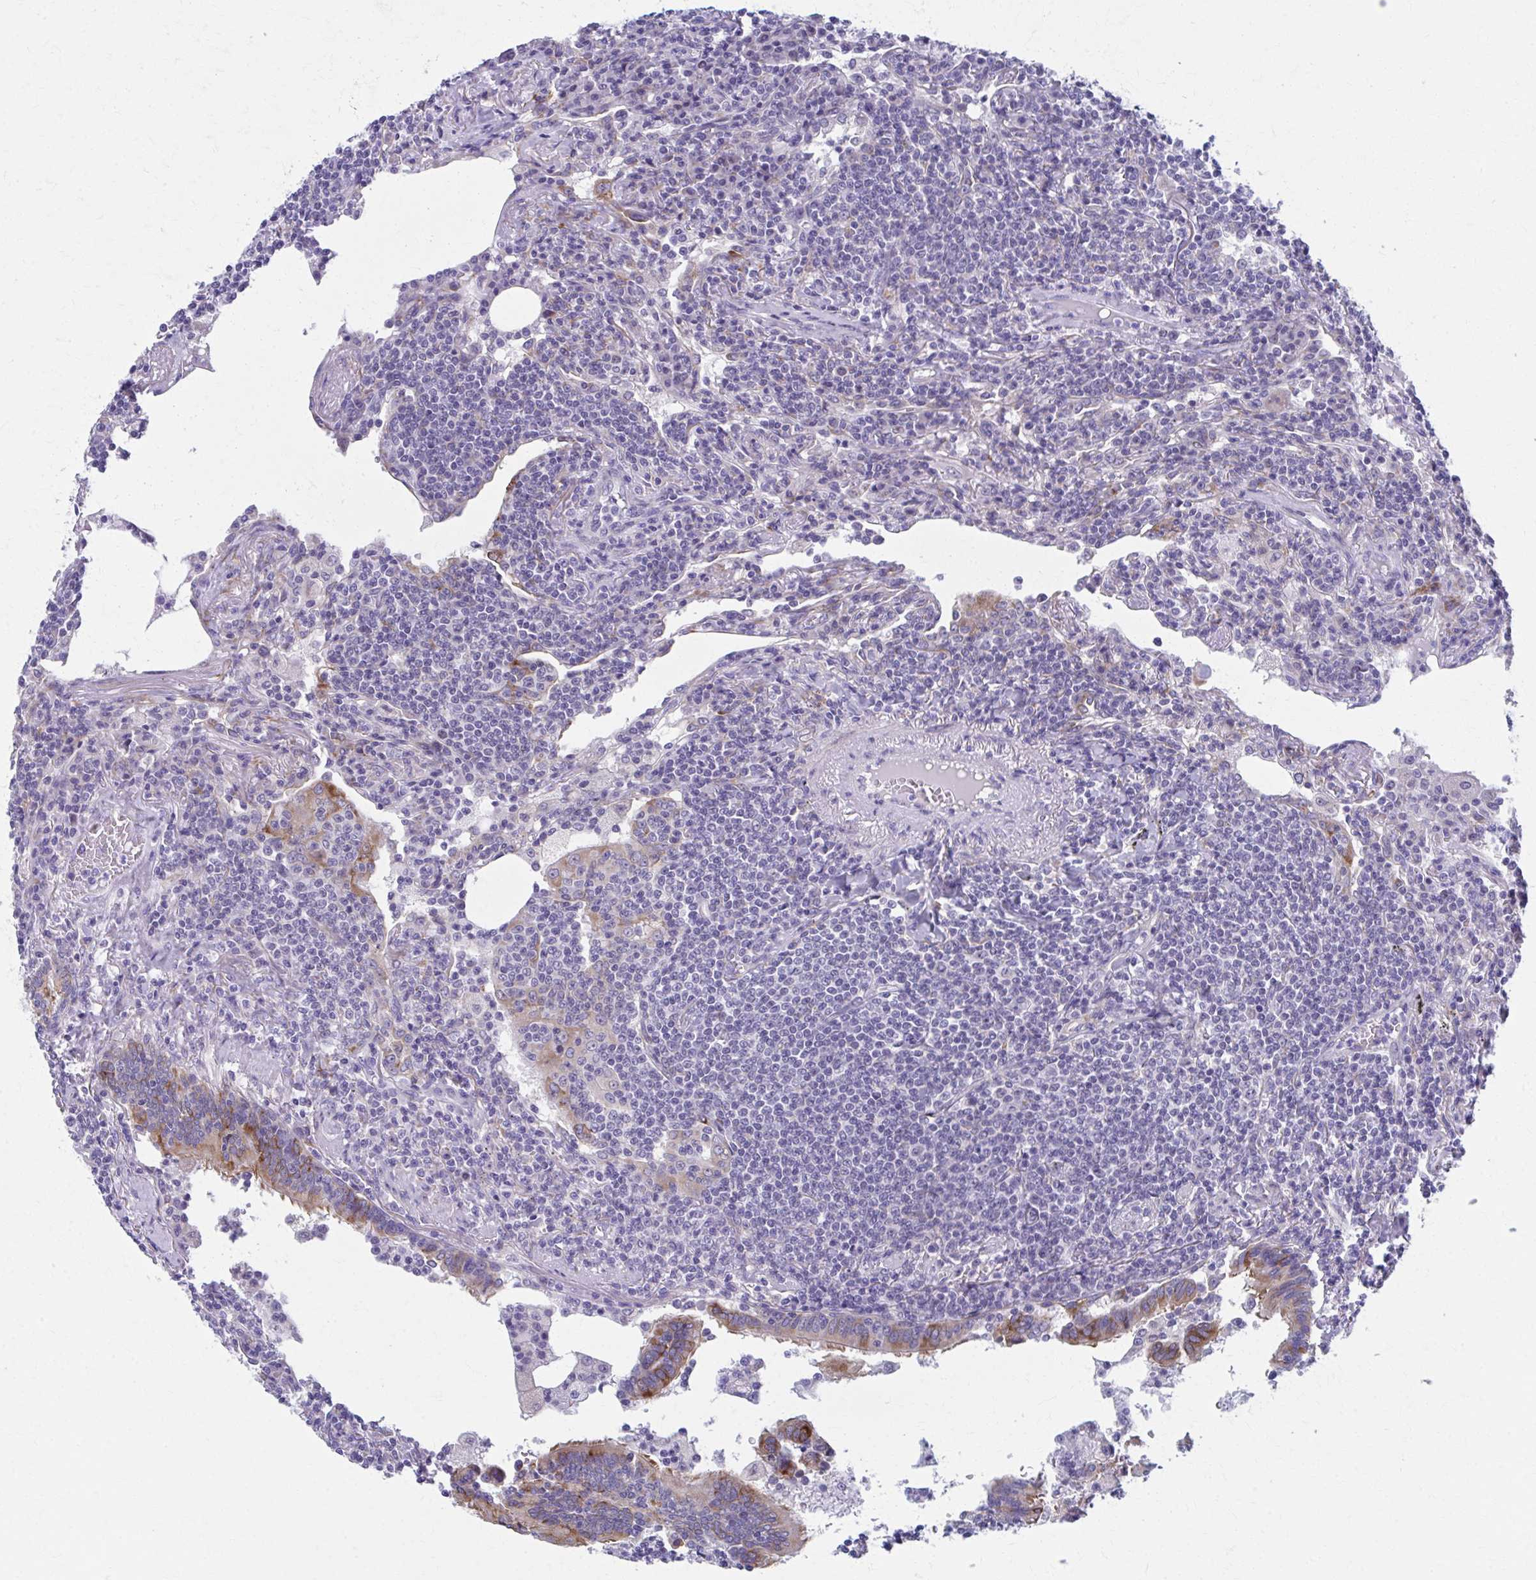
{"staining": {"intensity": "negative", "quantity": "none", "location": "none"}, "tissue": "lymphoma", "cell_type": "Tumor cells", "image_type": "cancer", "snomed": [{"axis": "morphology", "description": "Malignant lymphoma, non-Hodgkin's type, Low grade"}, {"axis": "topography", "description": "Lung"}], "caption": "The micrograph shows no significant expression in tumor cells of lymphoma.", "gene": "SPATS2L", "patient": {"sex": "female", "age": 71}}